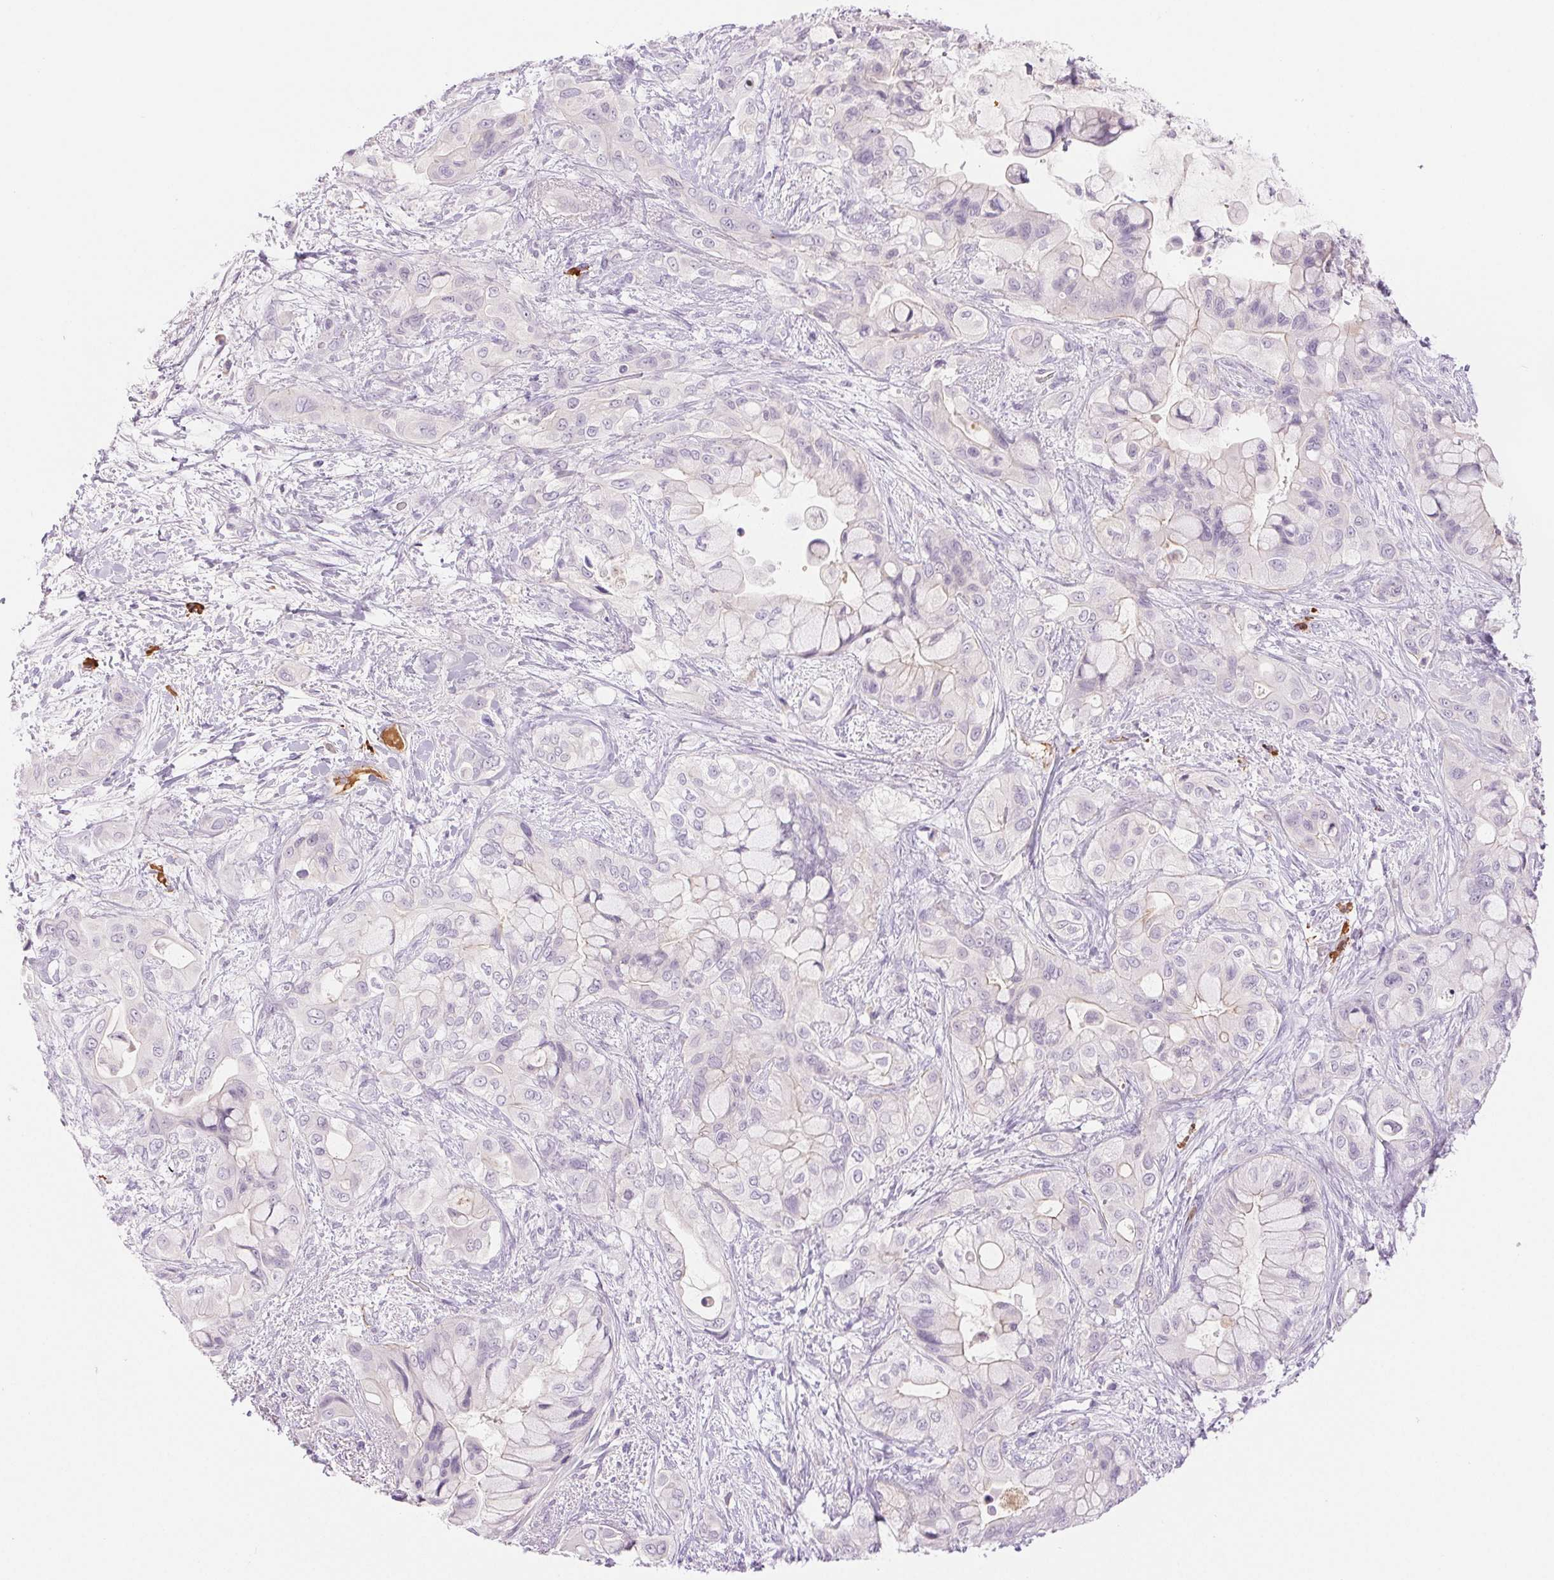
{"staining": {"intensity": "negative", "quantity": "none", "location": "none"}, "tissue": "pancreatic cancer", "cell_type": "Tumor cells", "image_type": "cancer", "snomed": [{"axis": "morphology", "description": "Adenocarcinoma, NOS"}, {"axis": "topography", "description": "Pancreas"}], "caption": "Human pancreatic cancer (adenocarcinoma) stained for a protein using immunohistochemistry (IHC) demonstrates no staining in tumor cells.", "gene": "IFIT1B", "patient": {"sex": "male", "age": 71}}